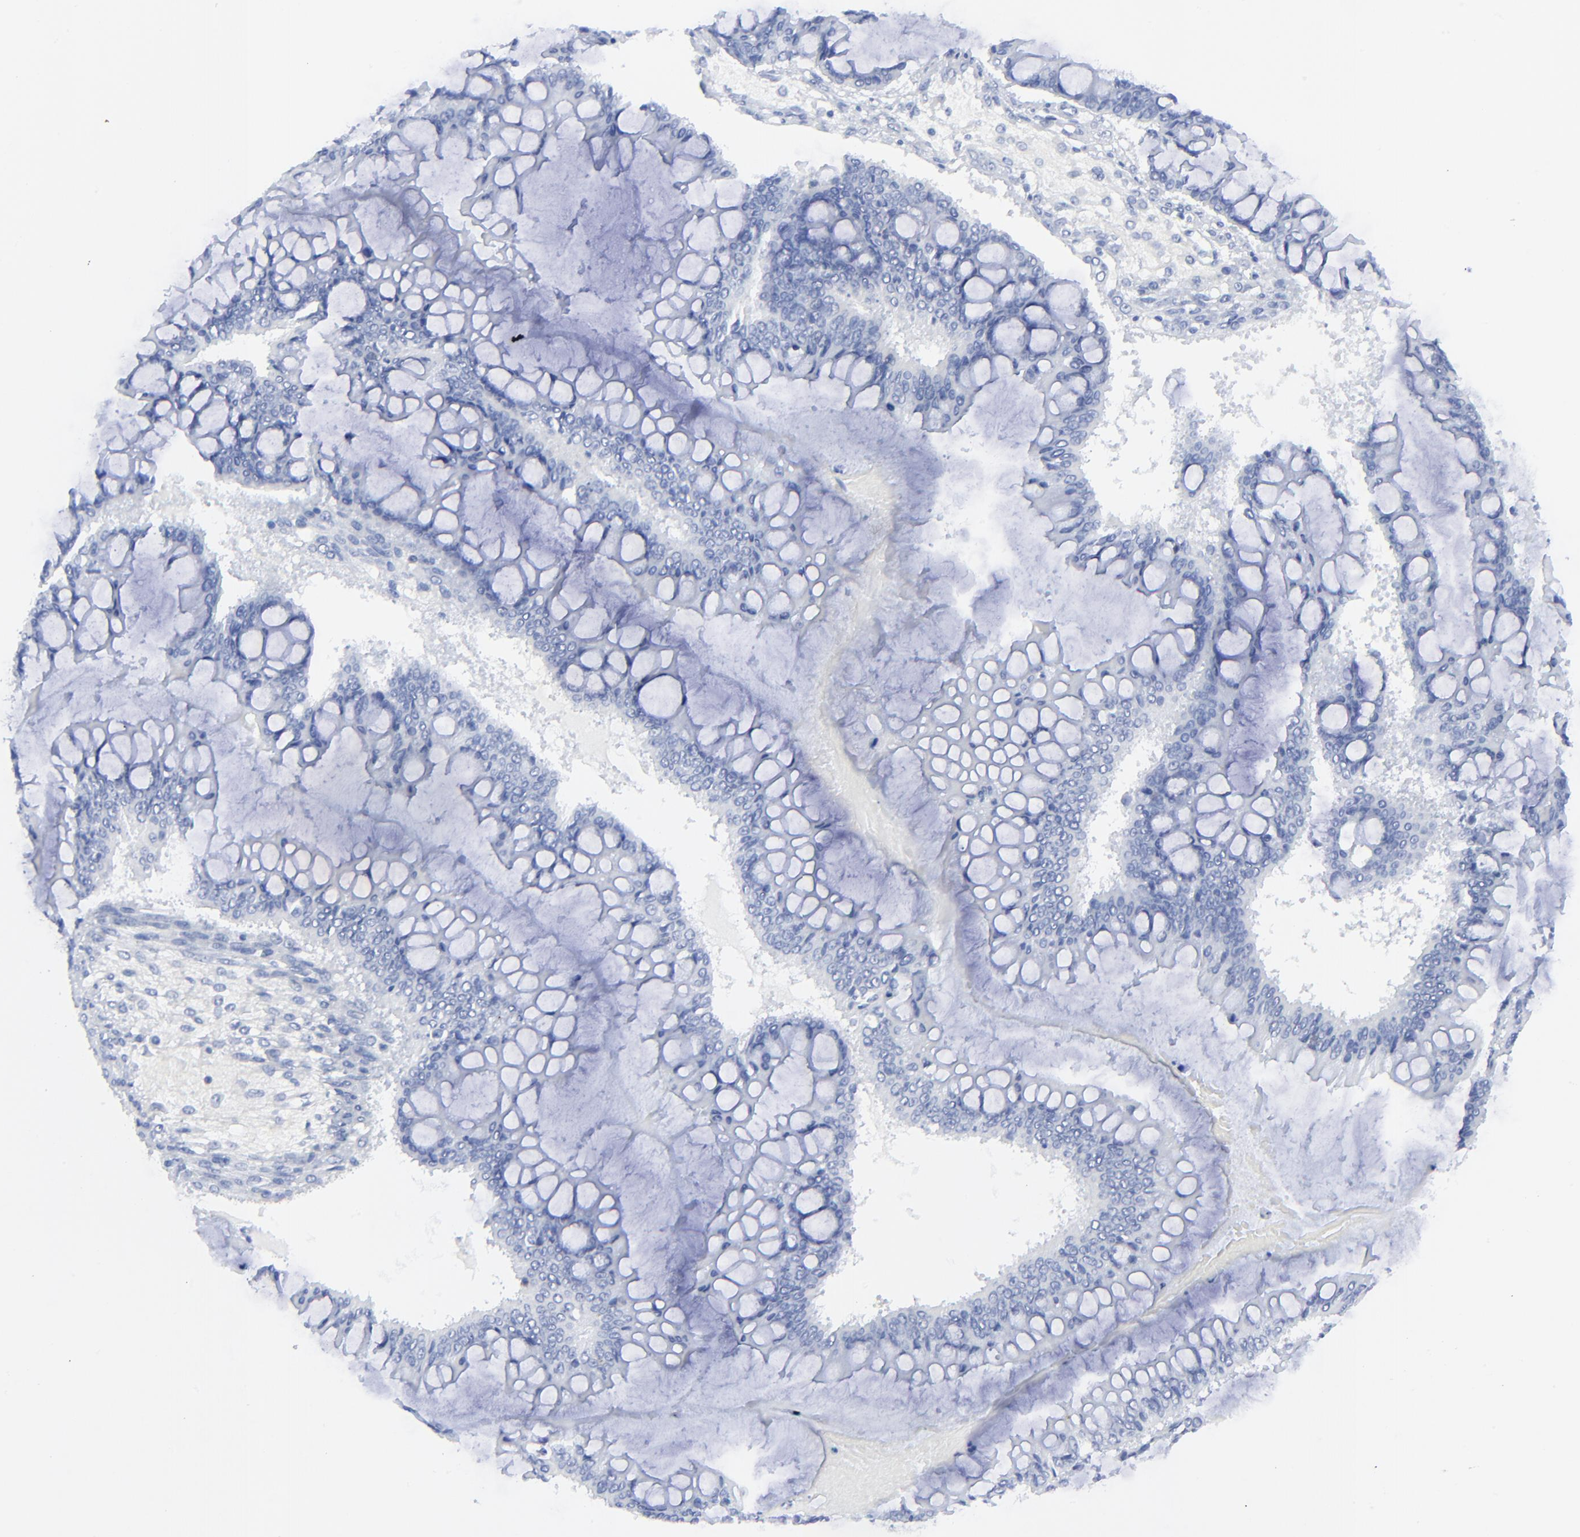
{"staining": {"intensity": "negative", "quantity": "none", "location": "none"}, "tissue": "ovarian cancer", "cell_type": "Tumor cells", "image_type": "cancer", "snomed": [{"axis": "morphology", "description": "Cystadenocarcinoma, mucinous, NOS"}, {"axis": "topography", "description": "Ovary"}], "caption": "IHC of mucinous cystadenocarcinoma (ovarian) reveals no positivity in tumor cells.", "gene": "LCK", "patient": {"sex": "female", "age": 73}}